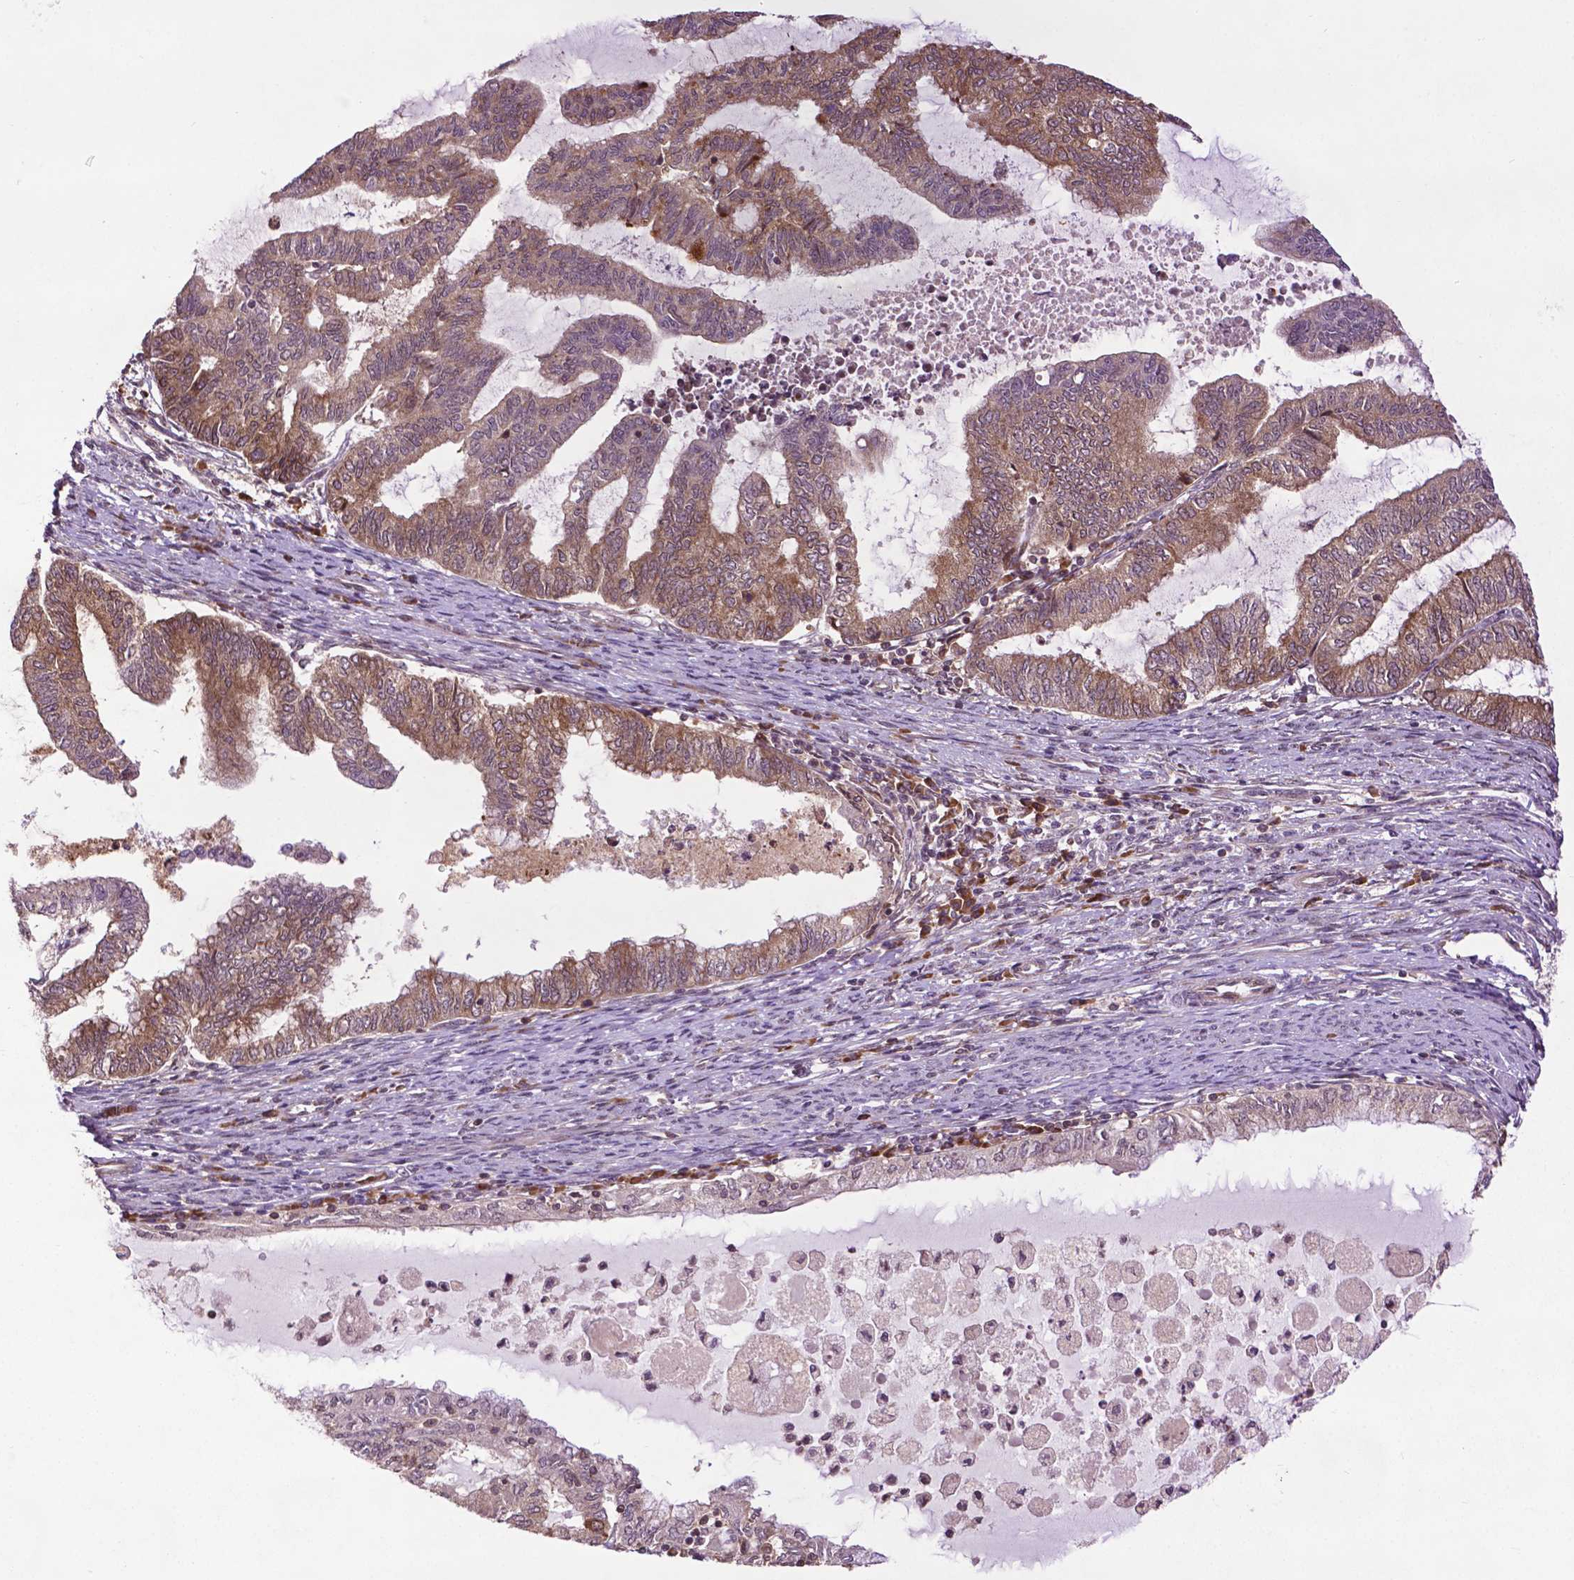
{"staining": {"intensity": "weak", "quantity": "25%-75%", "location": "cytoplasmic/membranous"}, "tissue": "endometrial cancer", "cell_type": "Tumor cells", "image_type": "cancer", "snomed": [{"axis": "morphology", "description": "Adenocarcinoma, NOS"}, {"axis": "topography", "description": "Endometrium"}], "caption": "Adenocarcinoma (endometrial) was stained to show a protein in brown. There is low levels of weak cytoplasmic/membranous staining in about 25%-75% of tumor cells.", "gene": "TMX2", "patient": {"sex": "female", "age": 79}}